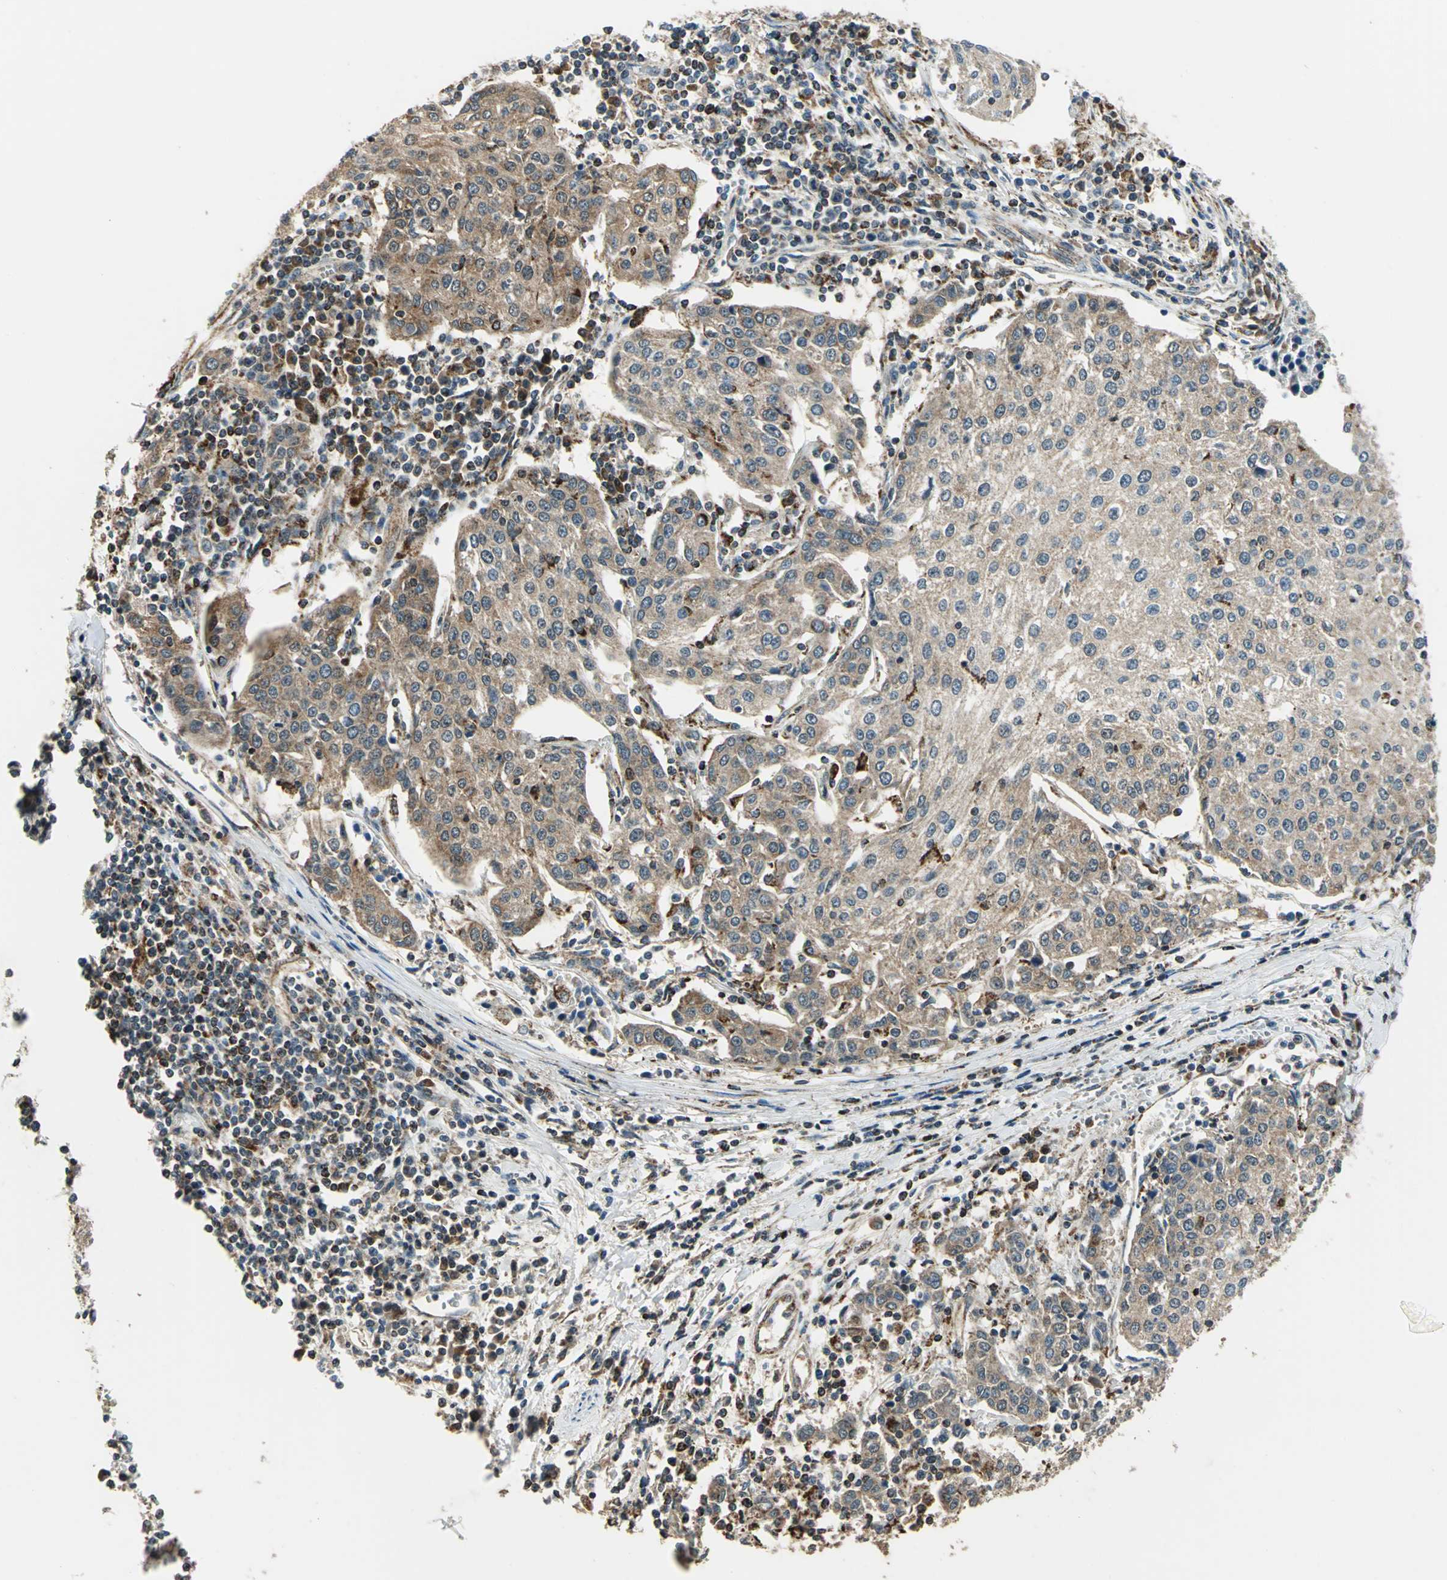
{"staining": {"intensity": "moderate", "quantity": ">75%", "location": "cytoplasmic/membranous"}, "tissue": "urothelial cancer", "cell_type": "Tumor cells", "image_type": "cancer", "snomed": [{"axis": "morphology", "description": "Urothelial carcinoma, High grade"}, {"axis": "topography", "description": "Urinary bladder"}], "caption": "Urothelial carcinoma (high-grade) was stained to show a protein in brown. There is medium levels of moderate cytoplasmic/membranous expression in approximately >75% of tumor cells.", "gene": "NUDT2", "patient": {"sex": "female", "age": 85}}